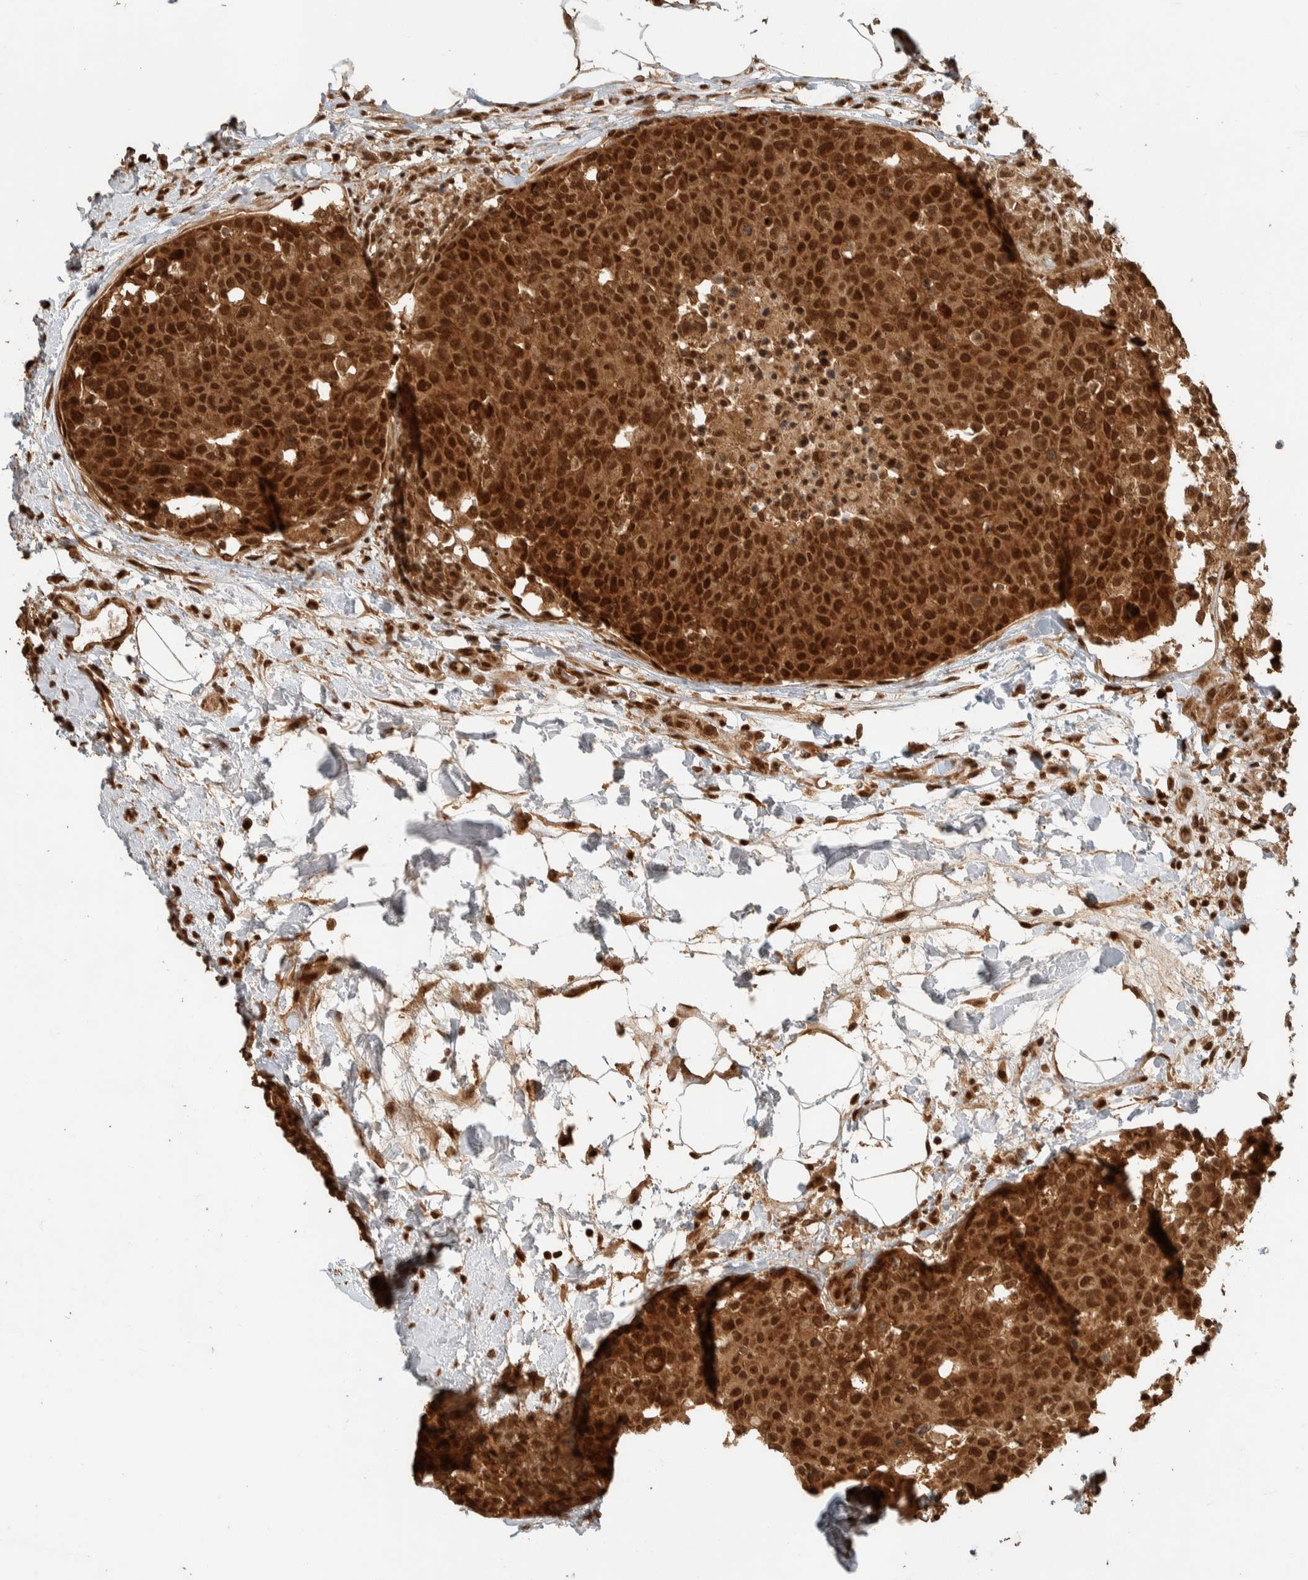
{"staining": {"intensity": "strong", "quantity": ">75%", "location": "cytoplasmic/membranous,nuclear"}, "tissue": "breast cancer", "cell_type": "Tumor cells", "image_type": "cancer", "snomed": [{"axis": "morphology", "description": "Normal tissue, NOS"}, {"axis": "morphology", "description": "Duct carcinoma"}, {"axis": "topography", "description": "Breast"}], "caption": "Immunohistochemistry of invasive ductal carcinoma (breast) reveals high levels of strong cytoplasmic/membranous and nuclear positivity in approximately >75% of tumor cells.", "gene": "ZBTB2", "patient": {"sex": "female", "age": 37}}